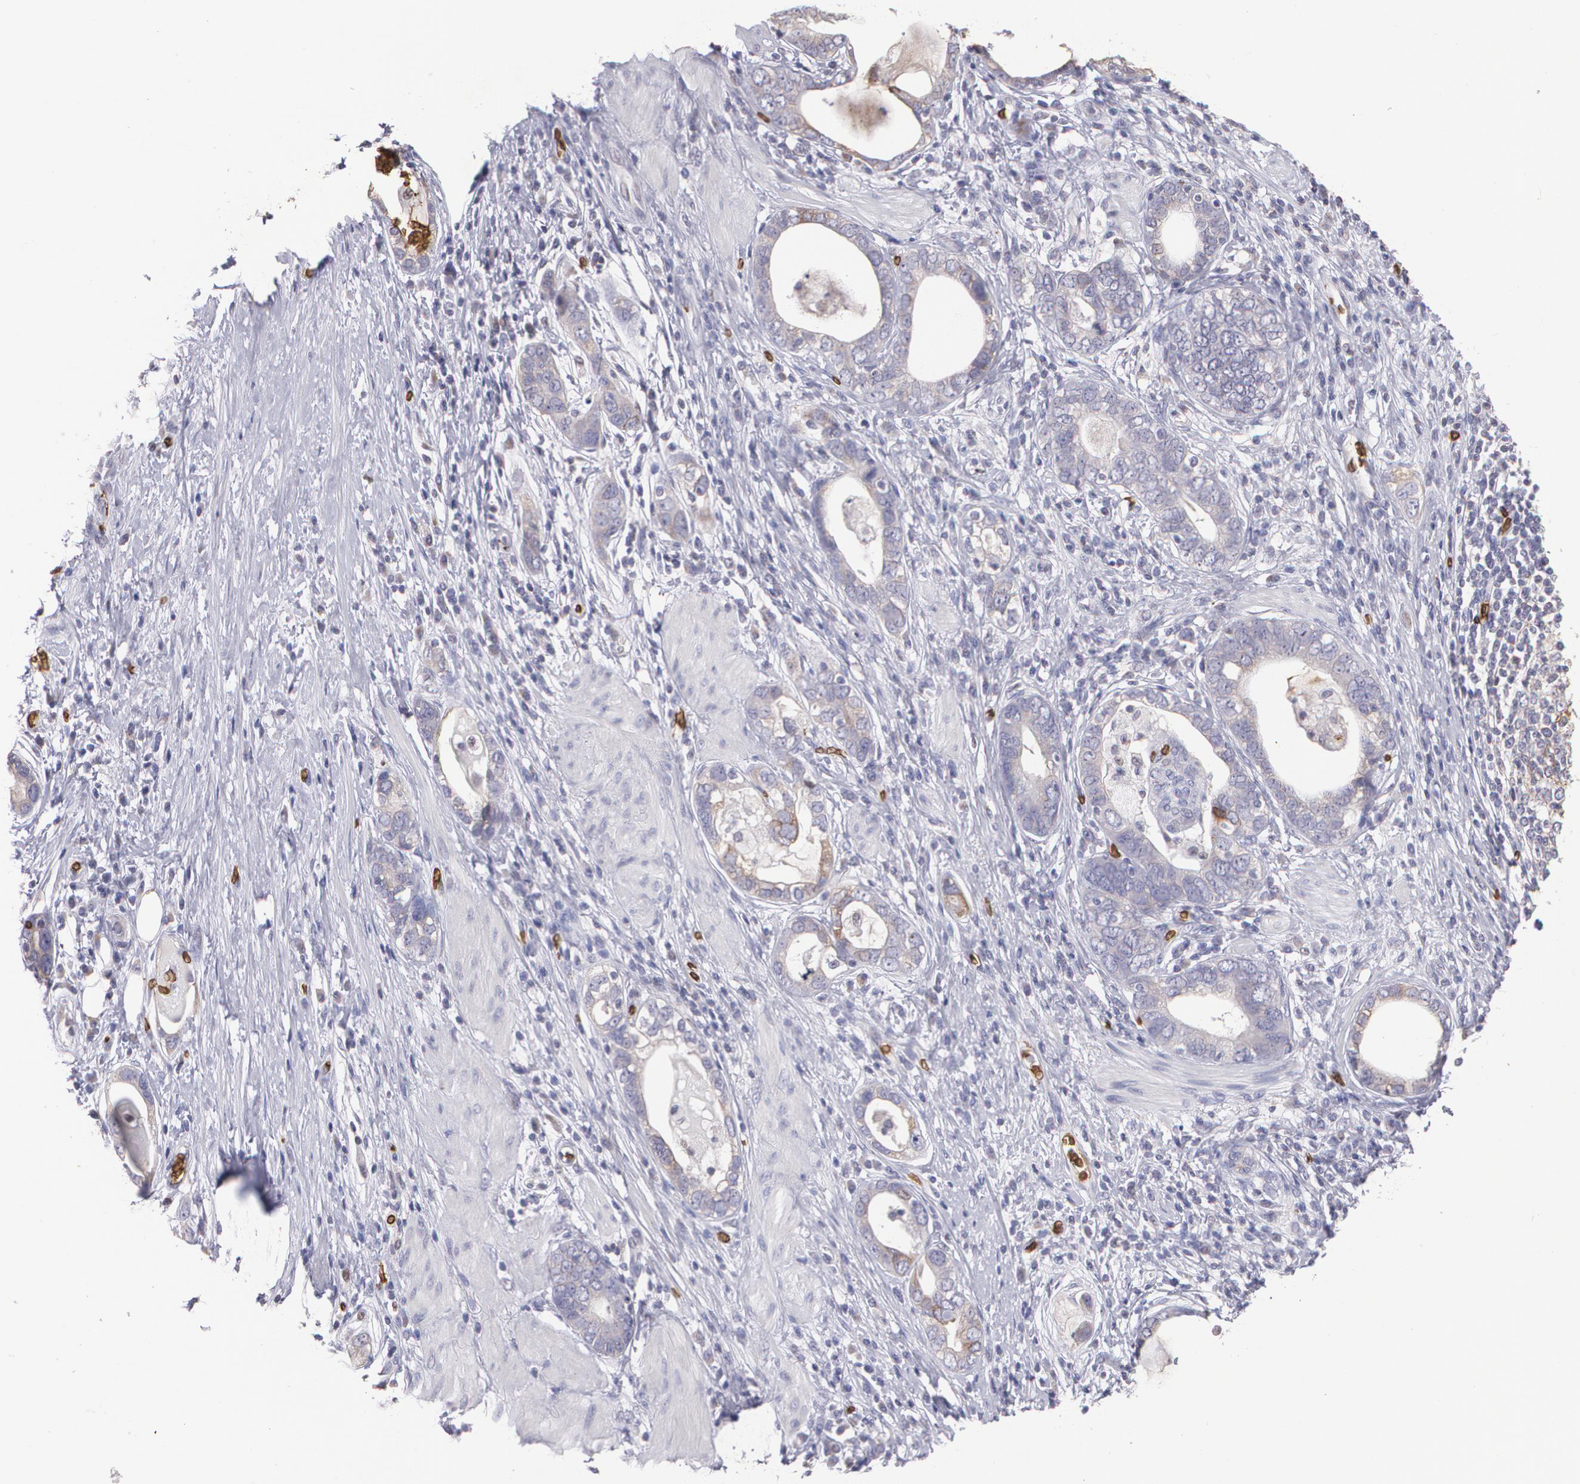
{"staining": {"intensity": "weak", "quantity": ">75%", "location": "cytoplasmic/membranous"}, "tissue": "stomach cancer", "cell_type": "Tumor cells", "image_type": "cancer", "snomed": [{"axis": "morphology", "description": "Adenocarcinoma, NOS"}, {"axis": "topography", "description": "Stomach, lower"}], "caption": "Immunohistochemistry (IHC) (DAB (3,3'-diaminobenzidine)) staining of human stomach adenocarcinoma demonstrates weak cytoplasmic/membranous protein positivity in approximately >75% of tumor cells.", "gene": "SLC2A1", "patient": {"sex": "female", "age": 93}}